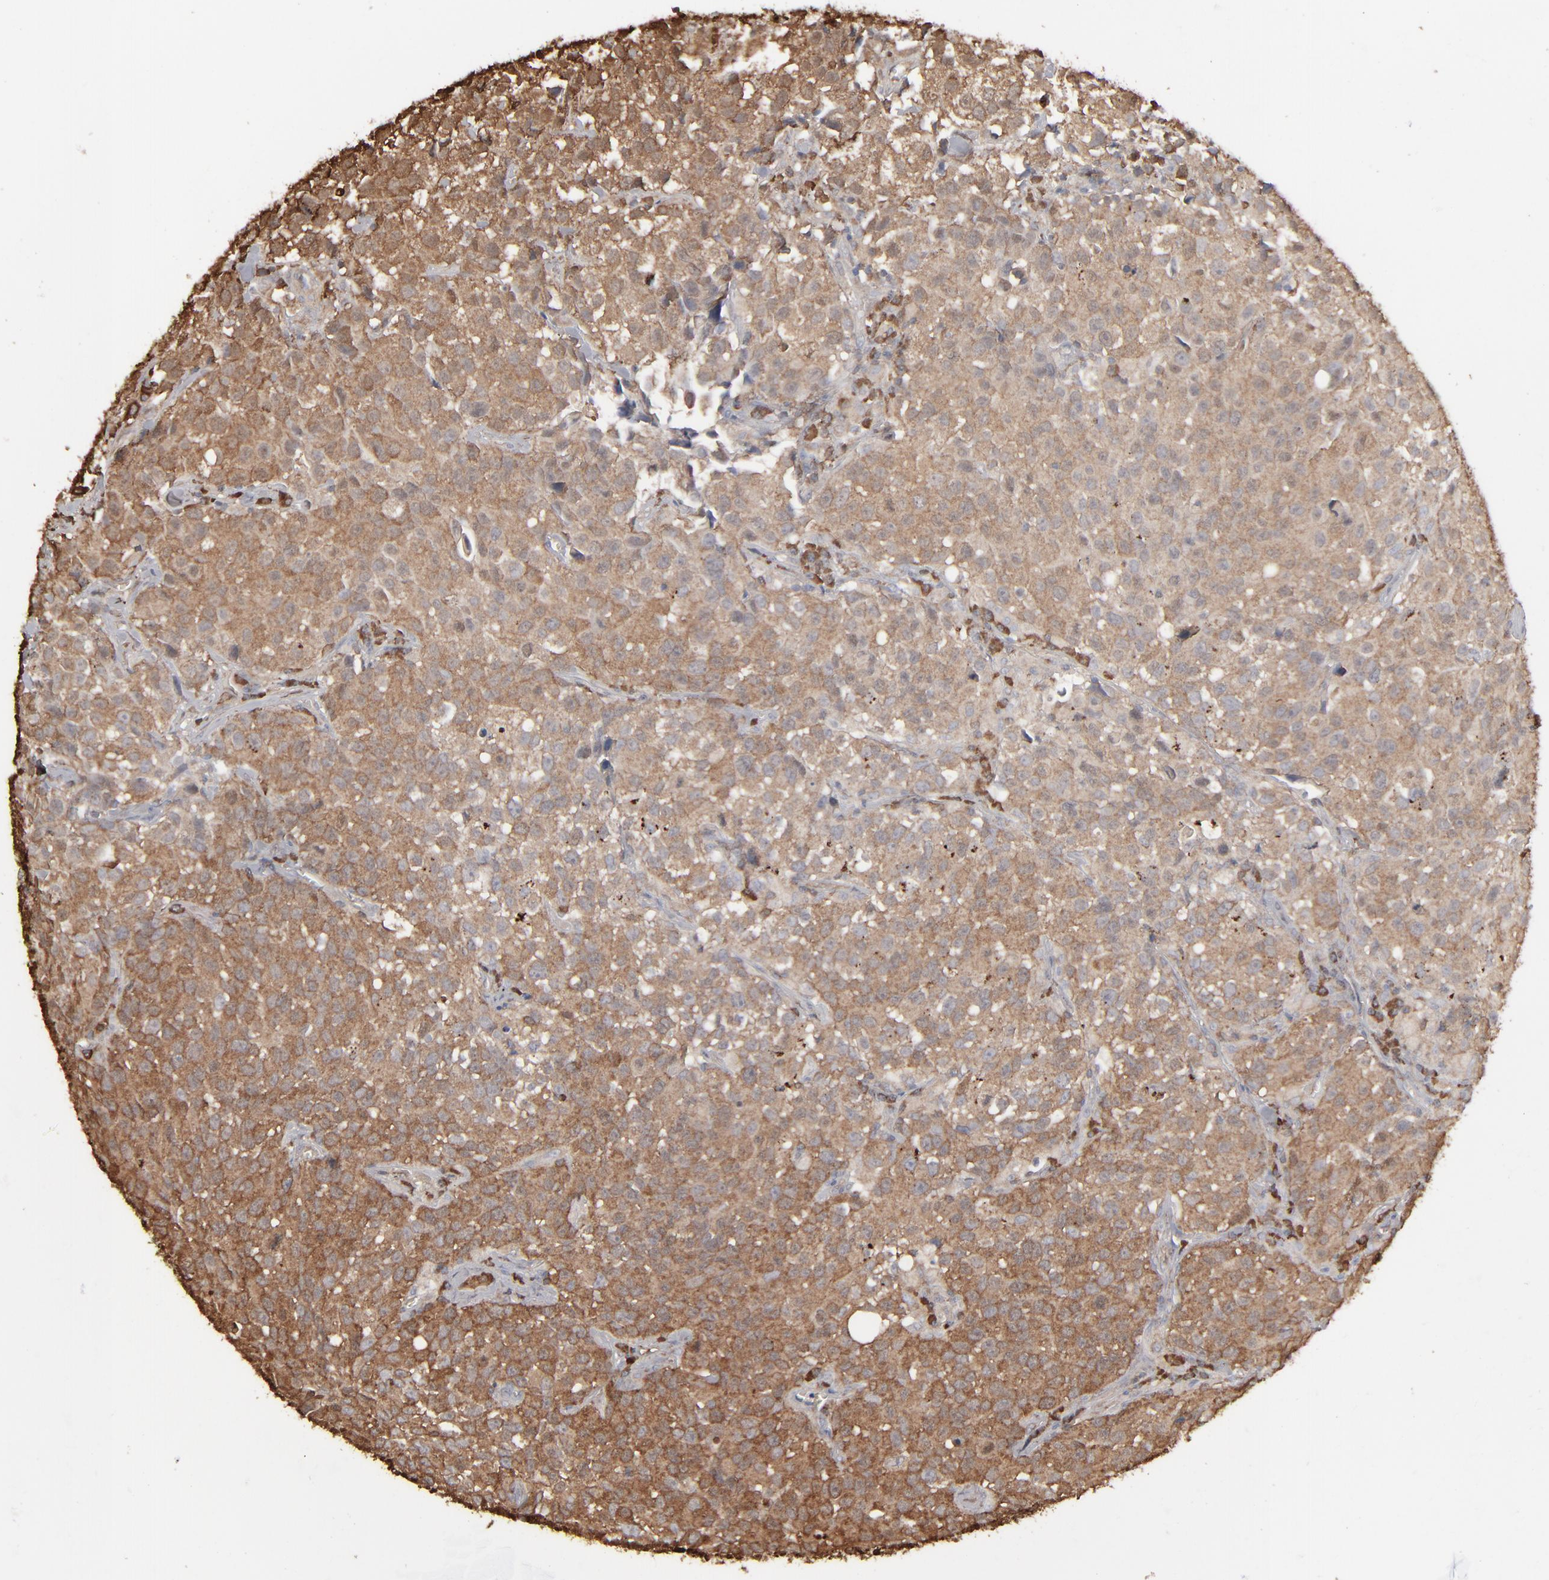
{"staining": {"intensity": "strong", "quantity": ">75%", "location": "cytoplasmic/membranous"}, "tissue": "urothelial cancer", "cell_type": "Tumor cells", "image_type": "cancer", "snomed": [{"axis": "morphology", "description": "Urothelial carcinoma, High grade"}, {"axis": "topography", "description": "Urinary bladder"}], "caption": "Protein expression analysis of human urothelial cancer reveals strong cytoplasmic/membranous positivity in about >75% of tumor cells.", "gene": "NME1-NME2", "patient": {"sex": "female", "age": 75}}